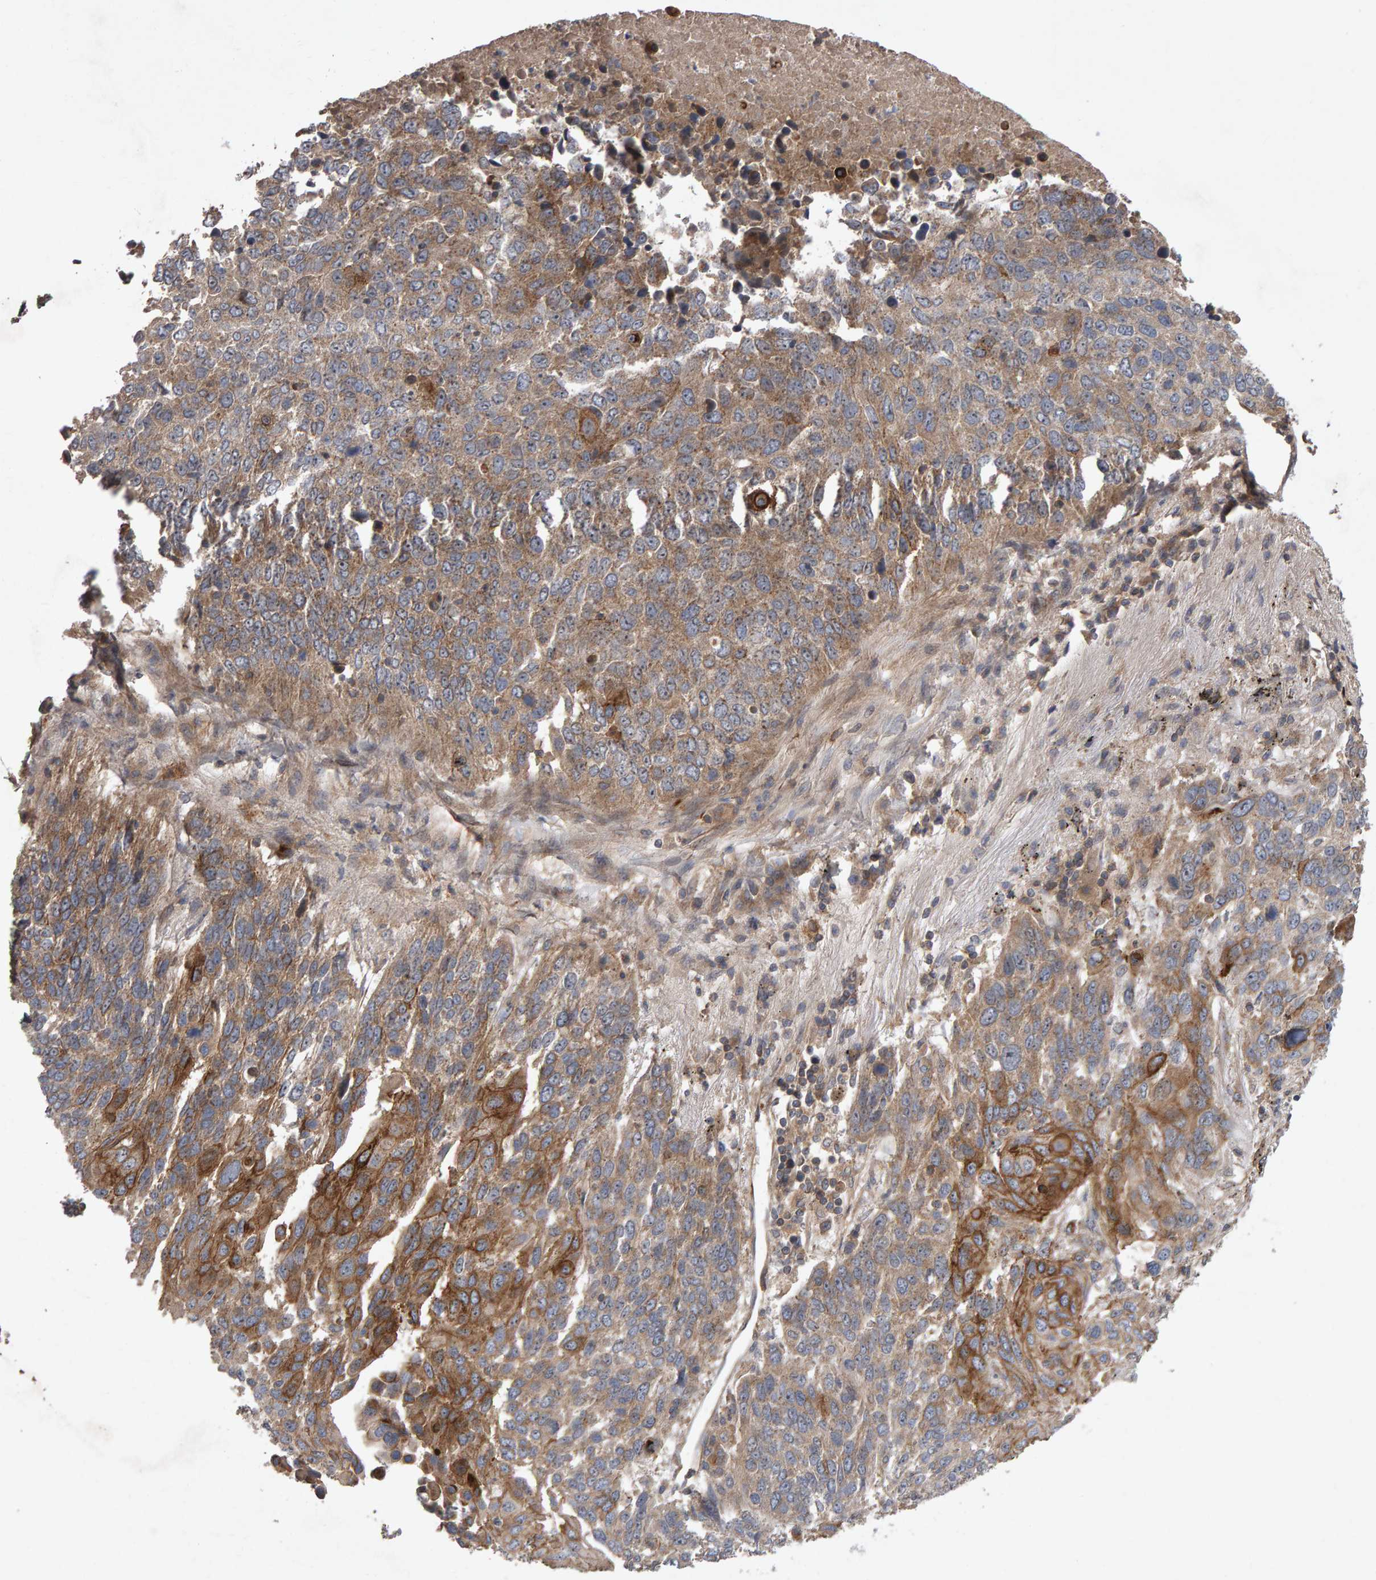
{"staining": {"intensity": "moderate", "quantity": ">75%", "location": "cytoplasmic/membranous"}, "tissue": "lung cancer", "cell_type": "Tumor cells", "image_type": "cancer", "snomed": [{"axis": "morphology", "description": "Squamous cell carcinoma, NOS"}, {"axis": "topography", "description": "Lung"}], "caption": "About >75% of tumor cells in human lung cancer (squamous cell carcinoma) display moderate cytoplasmic/membranous protein positivity as visualized by brown immunohistochemical staining.", "gene": "PGS1", "patient": {"sex": "male", "age": 66}}